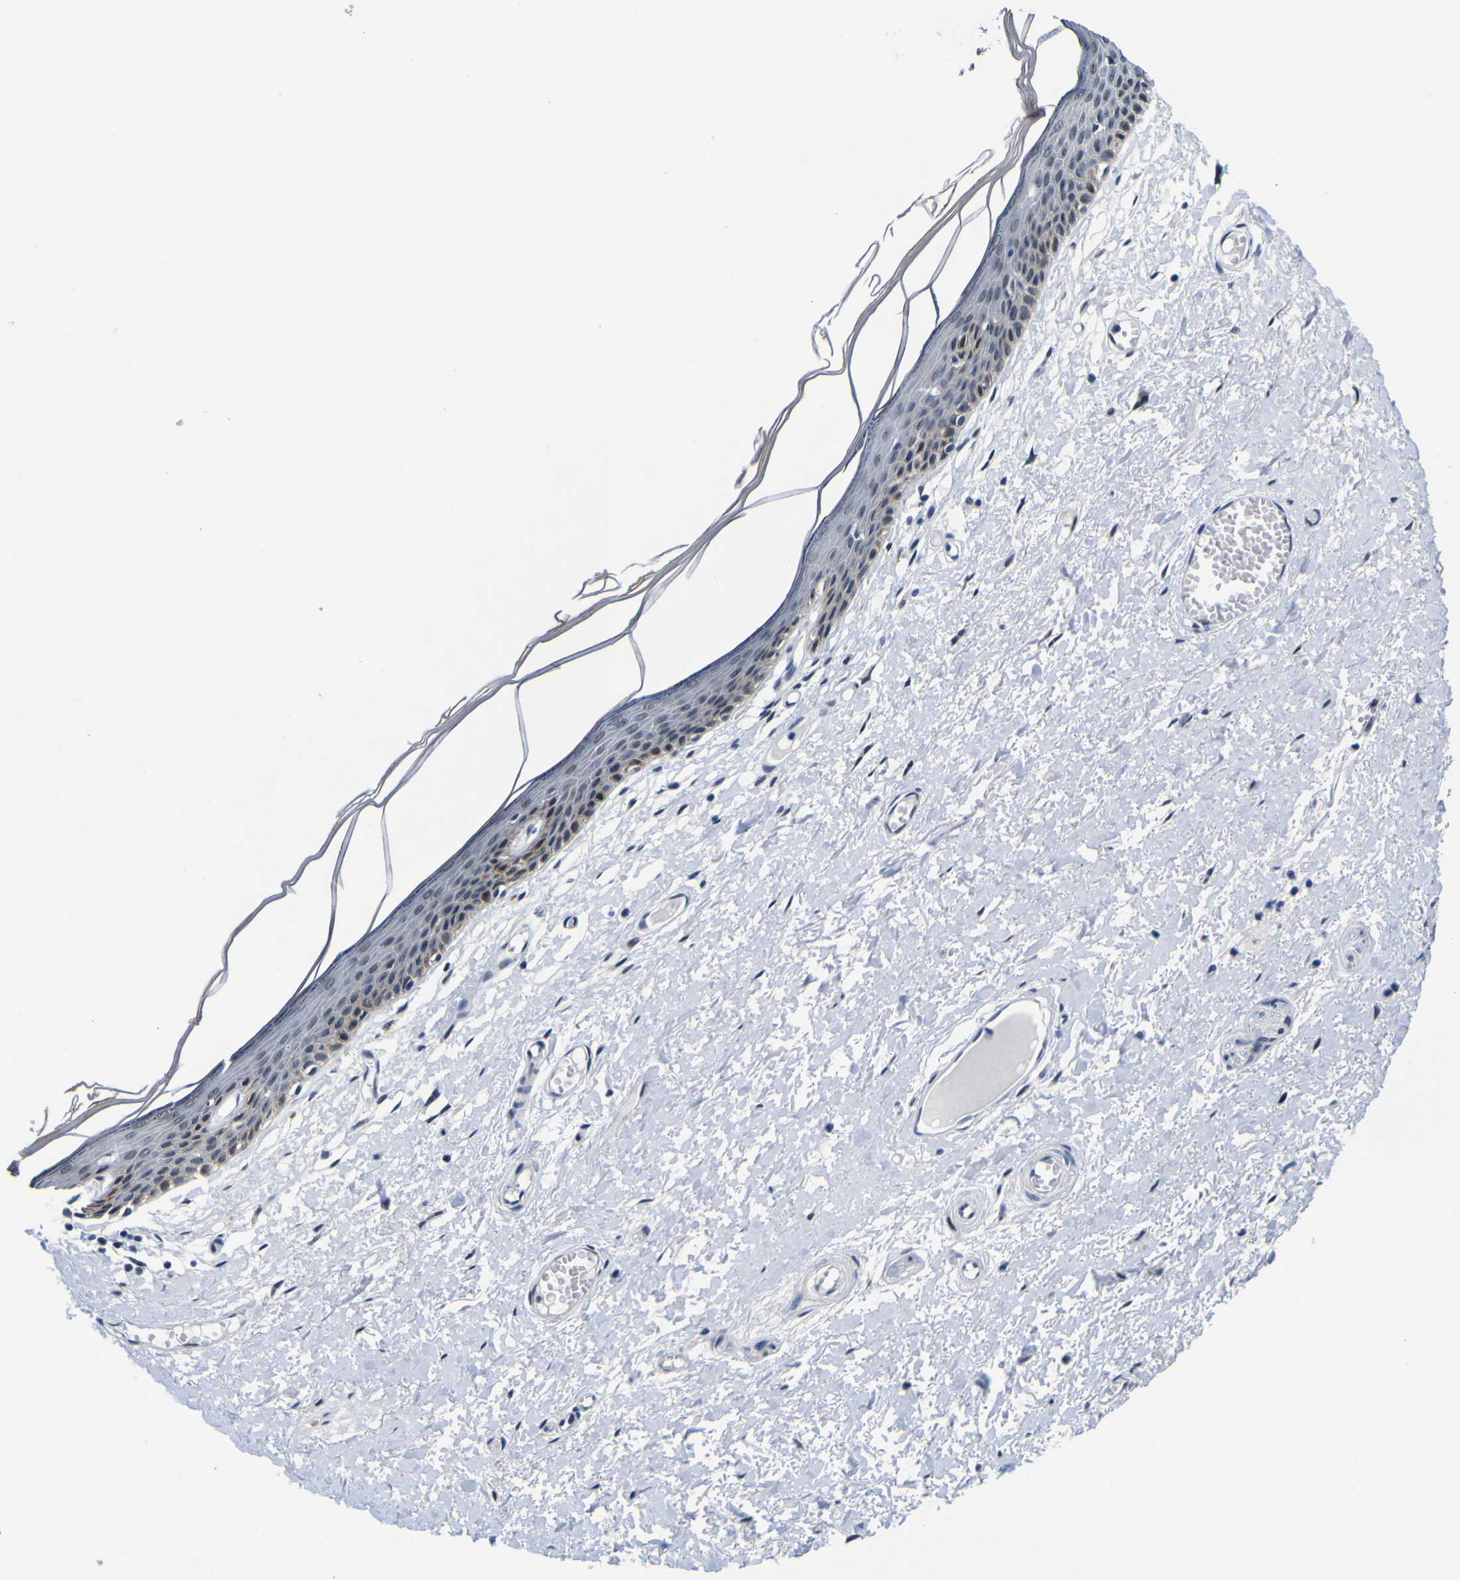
{"staining": {"intensity": "weak", "quantity": "<25%", "location": "nuclear"}, "tissue": "skin", "cell_type": "Epidermal cells", "image_type": "normal", "snomed": [{"axis": "morphology", "description": "Normal tissue, NOS"}, {"axis": "topography", "description": "Vulva"}], "caption": "Immunohistochemistry (IHC) image of normal skin stained for a protein (brown), which shows no expression in epidermal cells.", "gene": "CUL4B", "patient": {"sex": "female", "age": 54}}